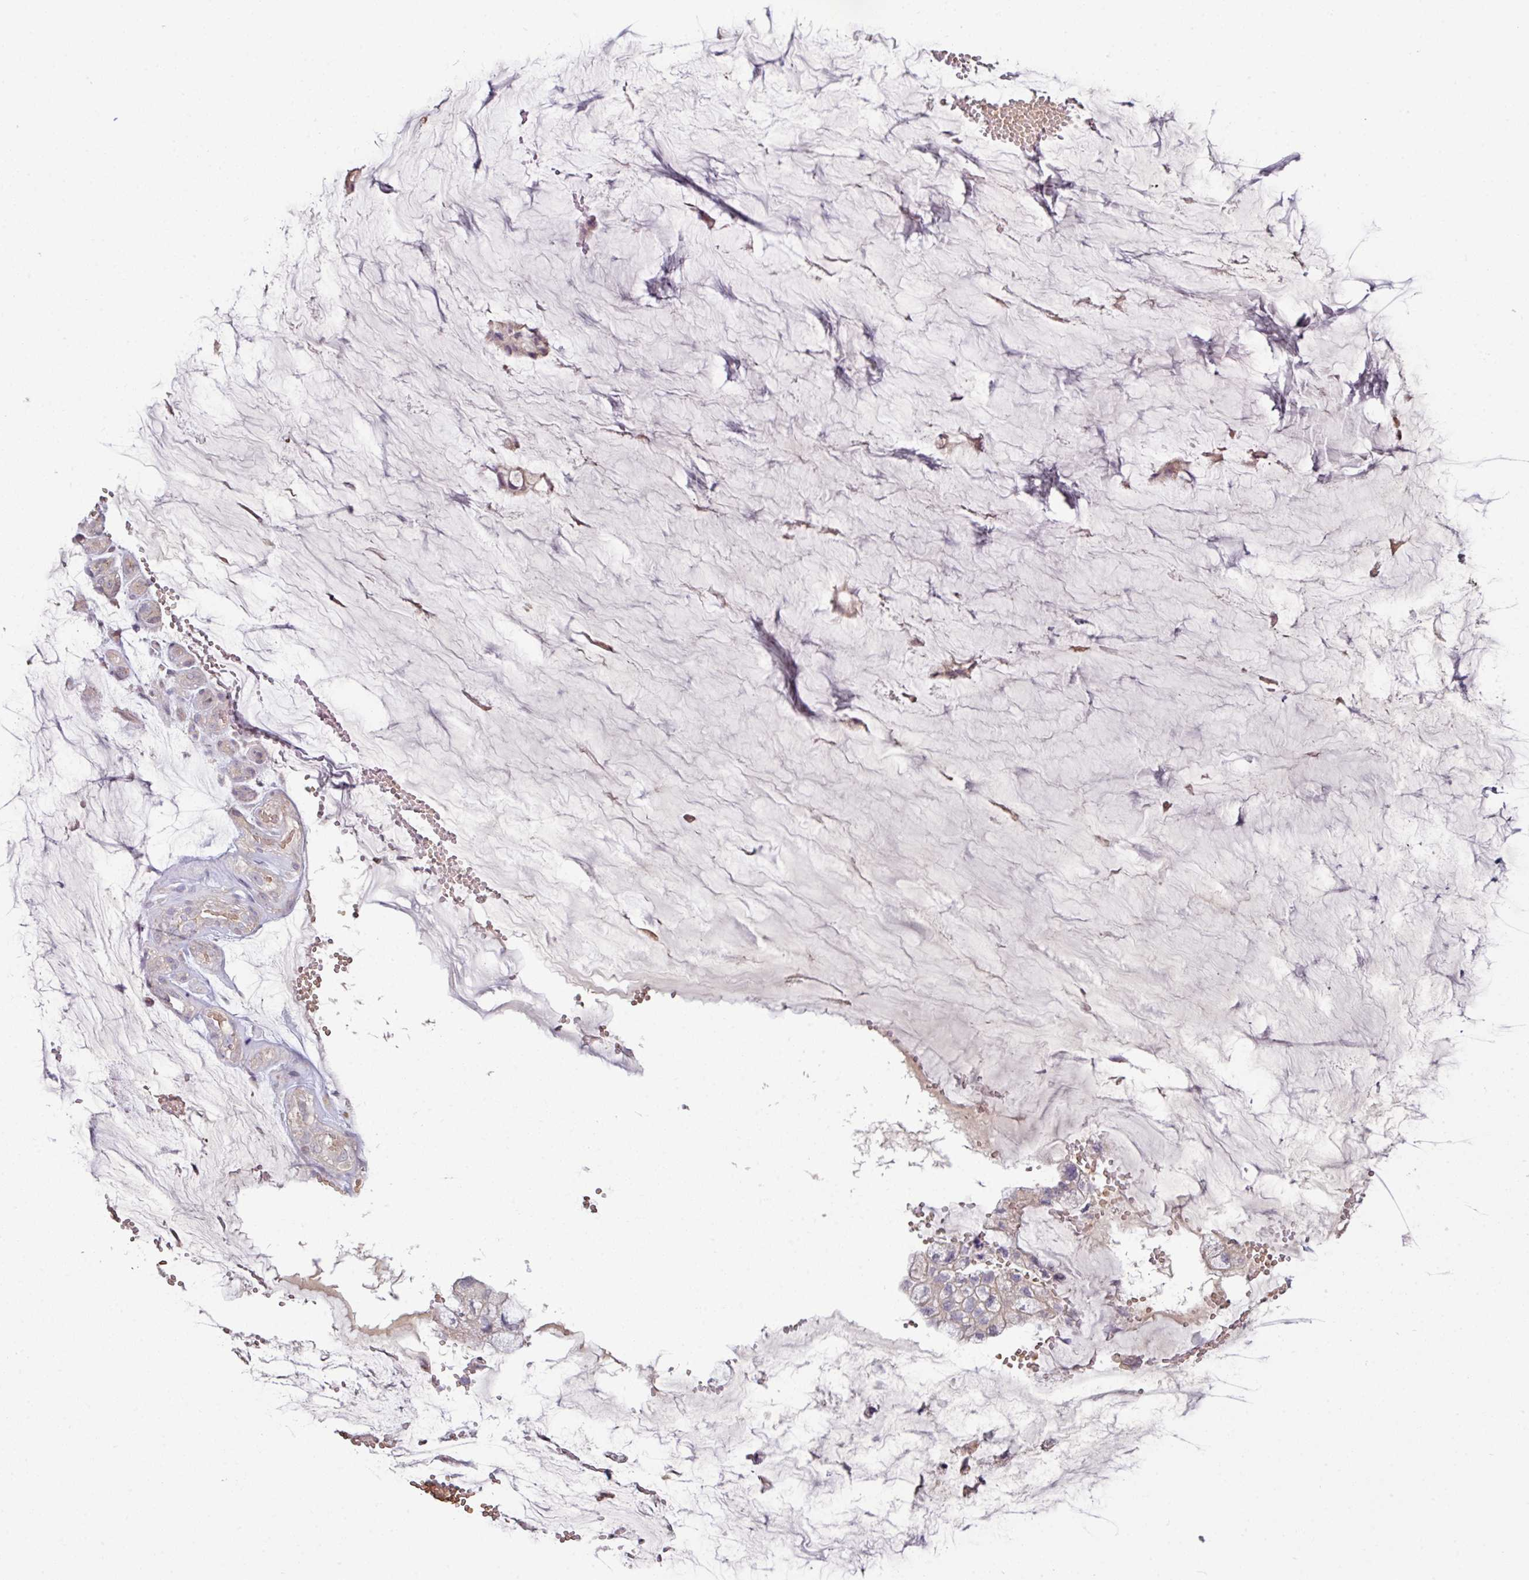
{"staining": {"intensity": "negative", "quantity": "none", "location": "none"}, "tissue": "ovarian cancer", "cell_type": "Tumor cells", "image_type": "cancer", "snomed": [{"axis": "morphology", "description": "Cystadenocarcinoma, mucinous, NOS"}, {"axis": "topography", "description": "Ovary"}], "caption": "DAB (3,3'-diaminobenzidine) immunohistochemical staining of human mucinous cystadenocarcinoma (ovarian) shows no significant expression in tumor cells. (Brightfield microscopy of DAB (3,3'-diaminobenzidine) immunohistochemistry at high magnification).", "gene": "NHSL2", "patient": {"sex": "female", "age": 39}}